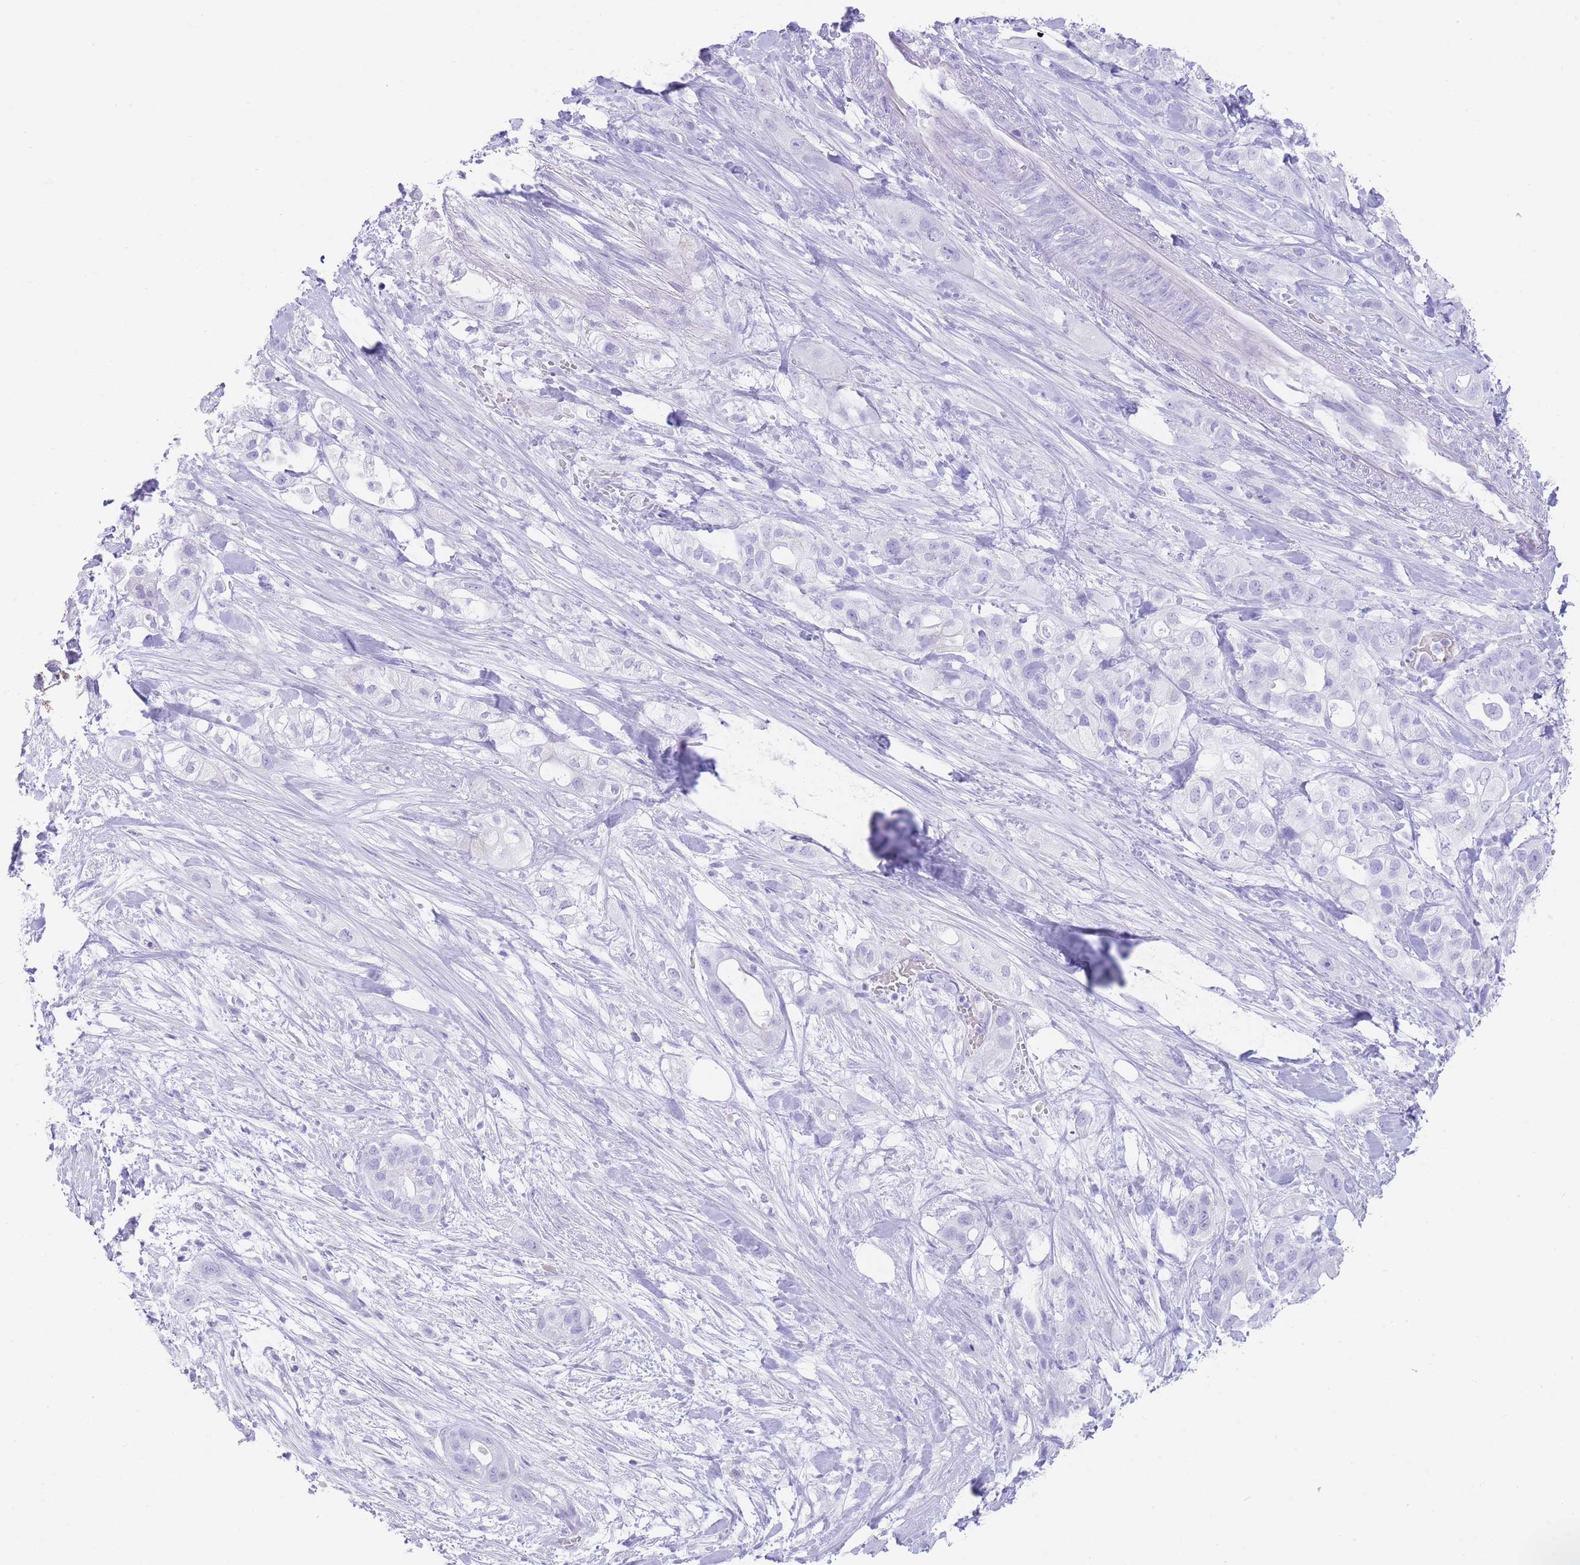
{"staining": {"intensity": "negative", "quantity": "none", "location": "none"}, "tissue": "pancreatic cancer", "cell_type": "Tumor cells", "image_type": "cancer", "snomed": [{"axis": "morphology", "description": "Adenocarcinoma, NOS"}, {"axis": "topography", "description": "Pancreas"}], "caption": "Pancreatic adenocarcinoma was stained to show a protein in brown. There is no significant expression in tumor cells.", "gene": "ELOA2", "patient": {"sex": "male", "age": 44}}